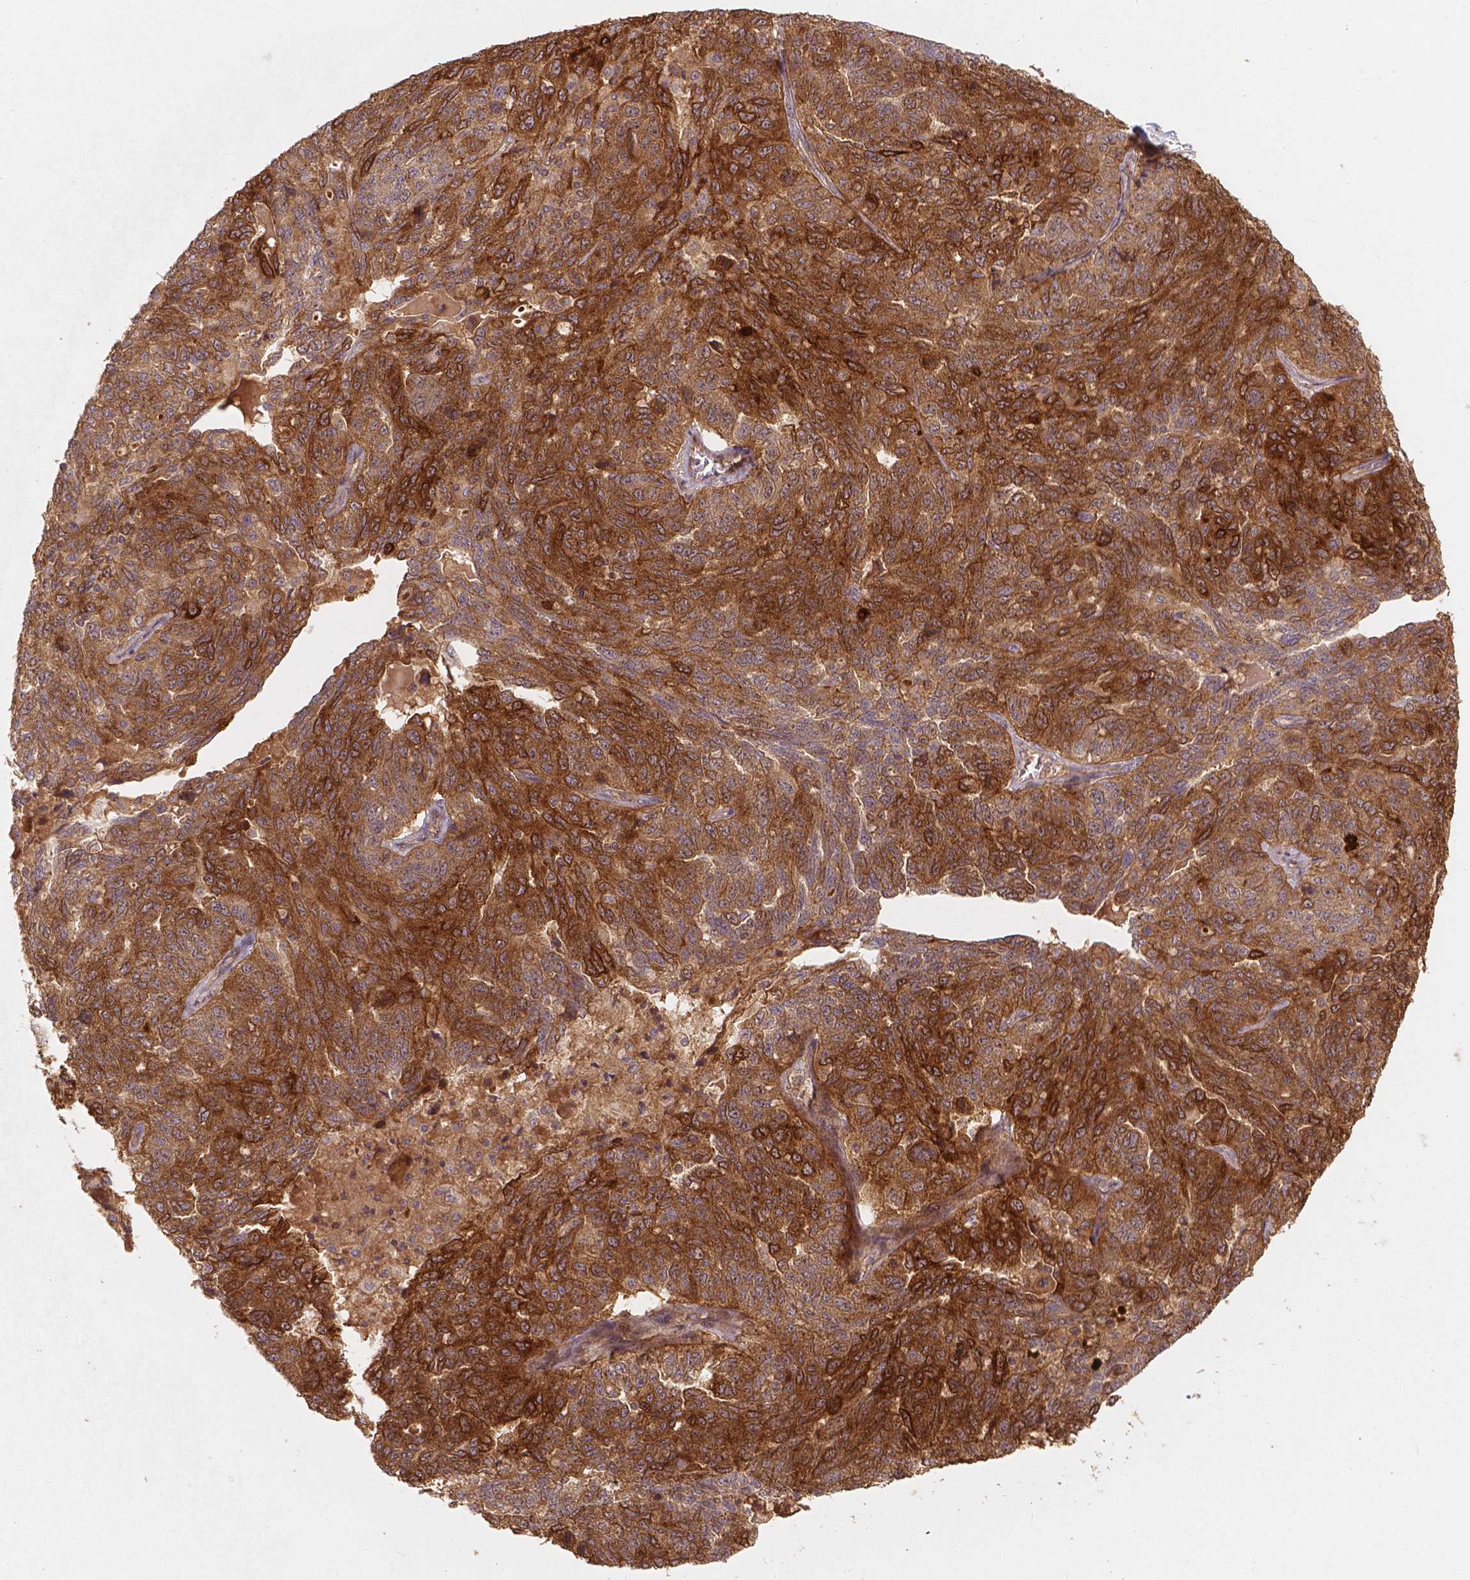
{"staining": {"intensity": "strong", "quantity": ">75%", "location": "cytoplasmic/membranous"}, "tissue": "ovarian cancer", "cell_type": "Tumor cells", "image_type": "cancer", "snomed": [{"axis": "morphology", "description": "Cystadenocarcinoma, serous, NOS"}, {"axis": "topography", "description": "Ovary"}], "caption": "Ovarian serous cystadenocarcinoma stained for a protein reveals strong cytoplasmic/membranous positivity in tumor cells.", "gene": "XPR1", "patient": {"sex": "female", "age": 71}}